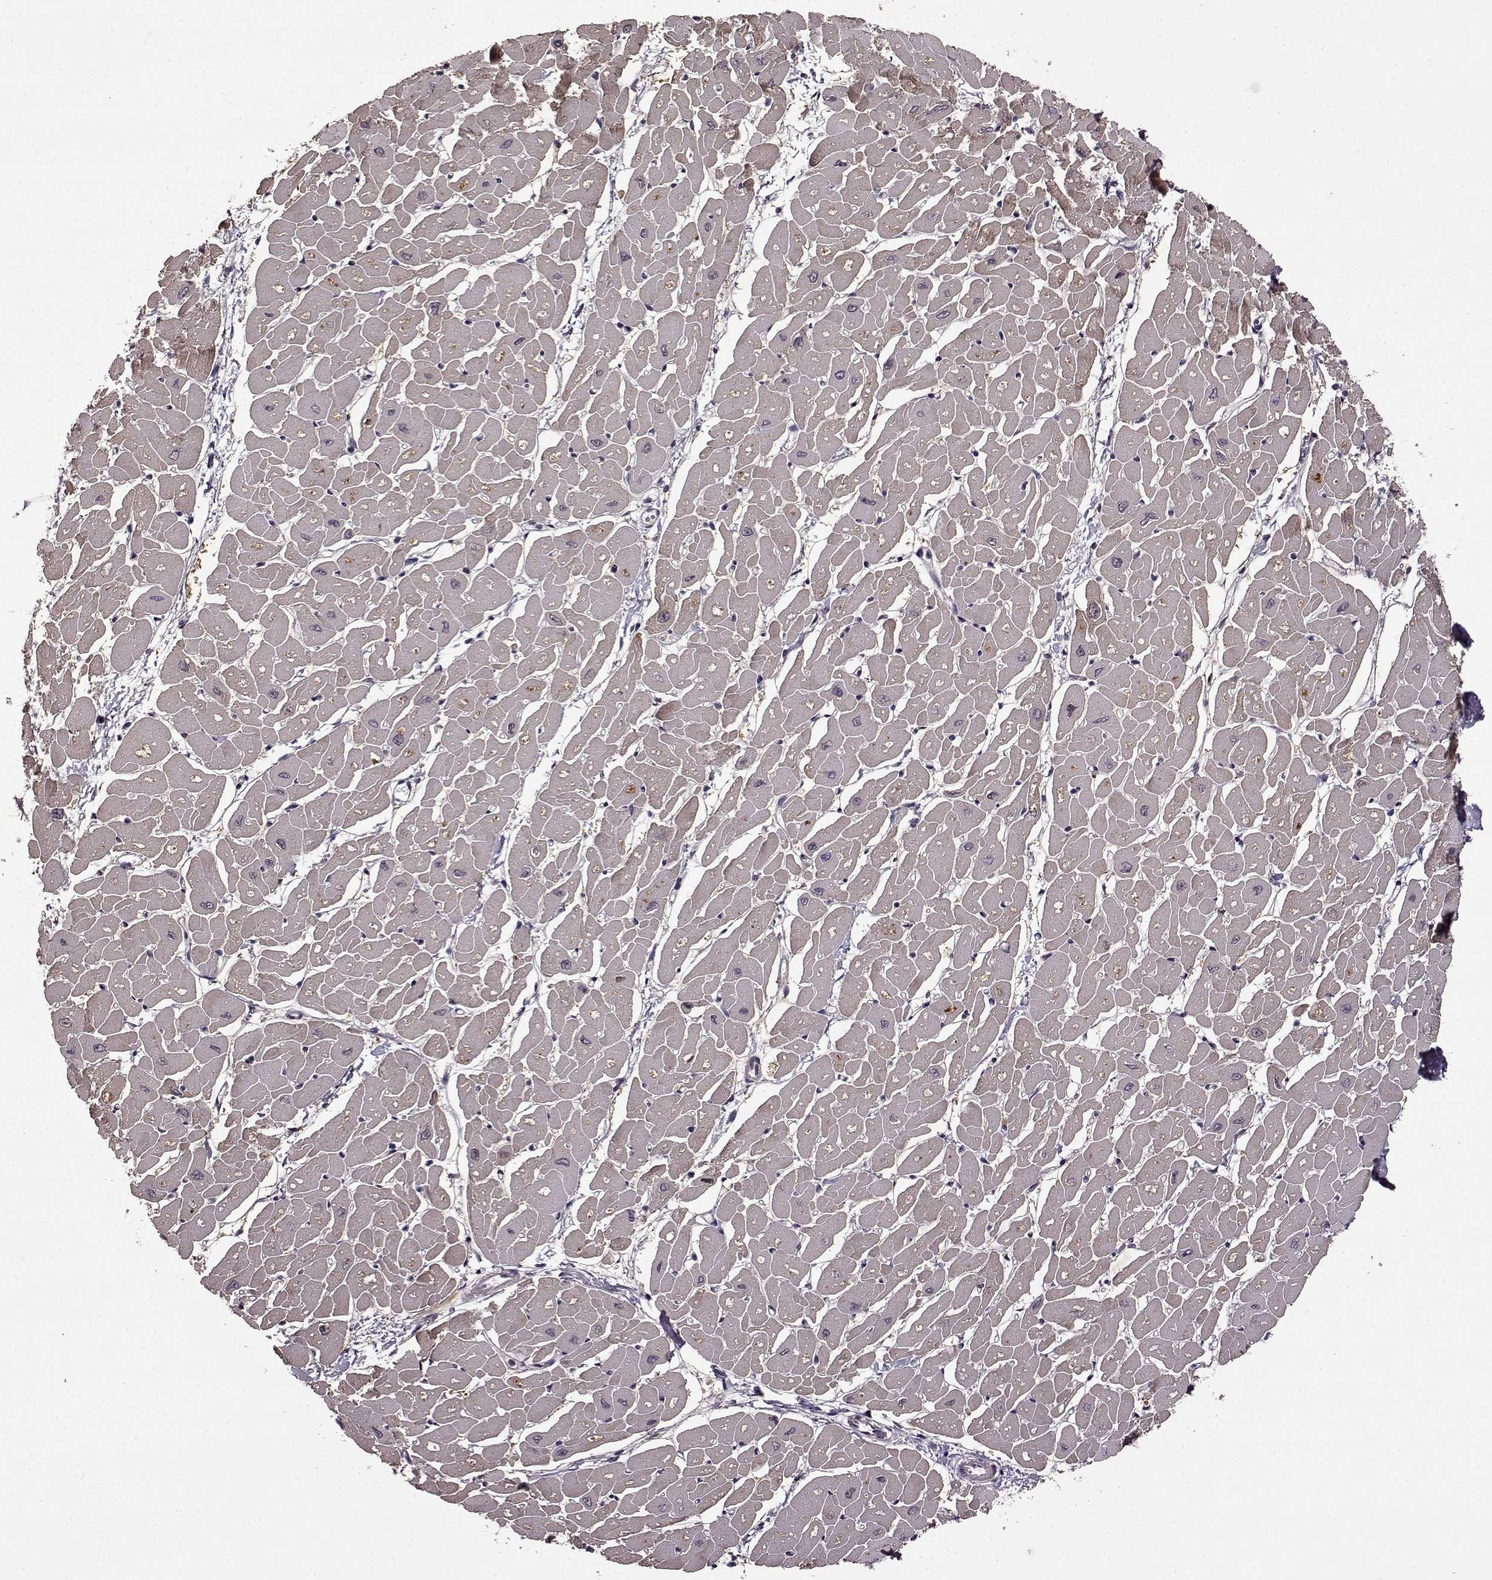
{"staining": {"intensity": "weak", "quantity": "25%-75%", "location": "cytoplasmic/membranous"}, "tissue": "heart muscle", "cell_type": "Cardiomyocytes", "image_type": "normal", "snomed": [{"axis": "morphology", "description": "Normal tissue, NOS"}, {"axis": "topography", "description": "Heart"}], "caption": "Protein expression analysis of unremarkable human heart muscle reveals weak cytoplasmic/membranous staining in approximately 25%-75% of cardiomyocytes. (Brightfield microscopy of DAB IHC at high magnification).", "gene": "MAIP1", "patient": {"sex": "male", "age": 57}}